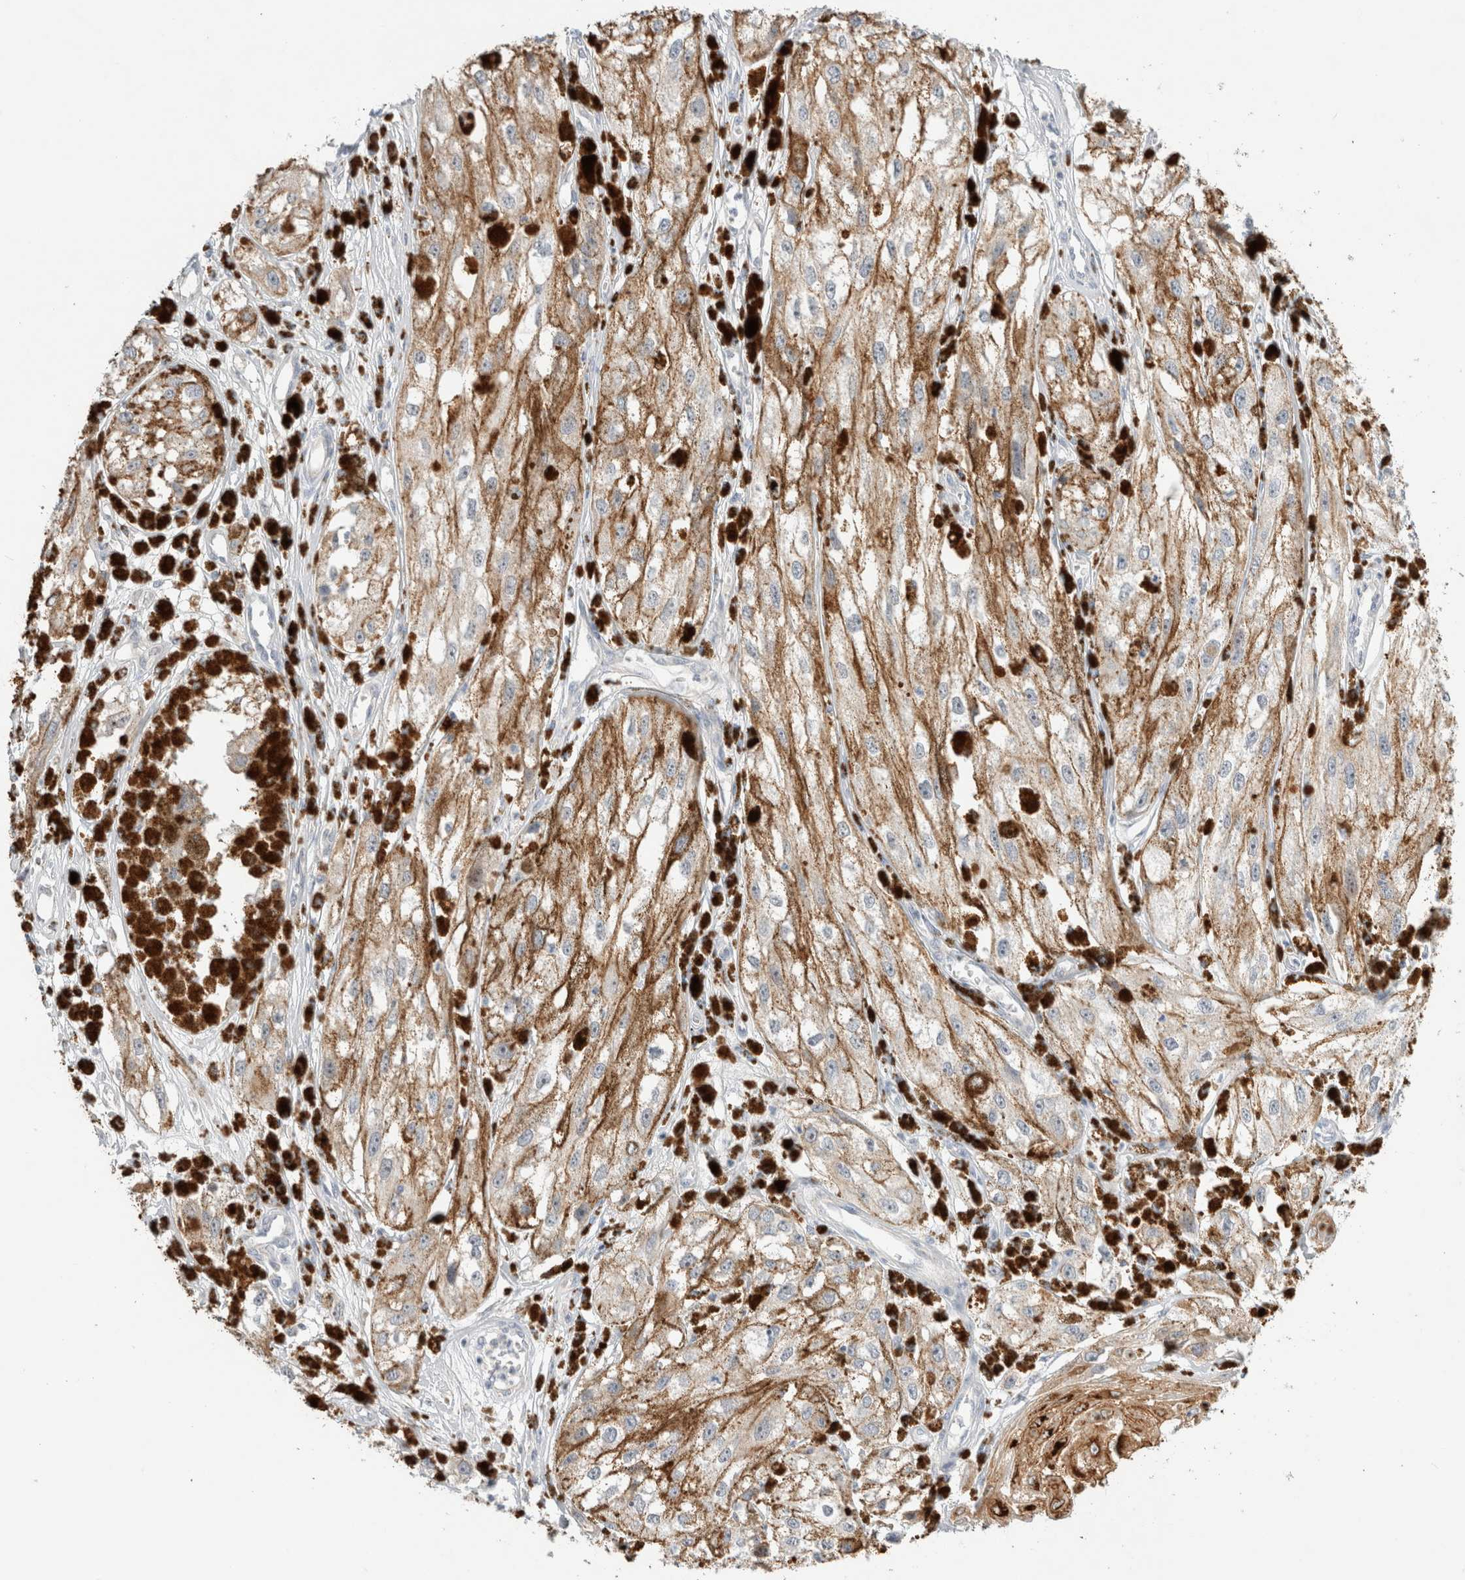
{"staining": {"intensity": "weak", "quantity": "25%-75%", "location": "cytoplasmic/membranous"}, "tissue": "melanoma", "cell_type": "Tumor cells", "image_type": "cancer", "snomed": [{"axis": "morphology", "description": "Malignant melanoma, NOS"}, {"axis": "topography", "description": "Skin"}], "caption": "Immunohistochemistry of malignant melanoma shows low levels of weak cytoplasmic/membranous expression in about 25%-75% of tumor cells.", "gene": "SDR16C5", "patient": {"sex": "male", "age": 88}}